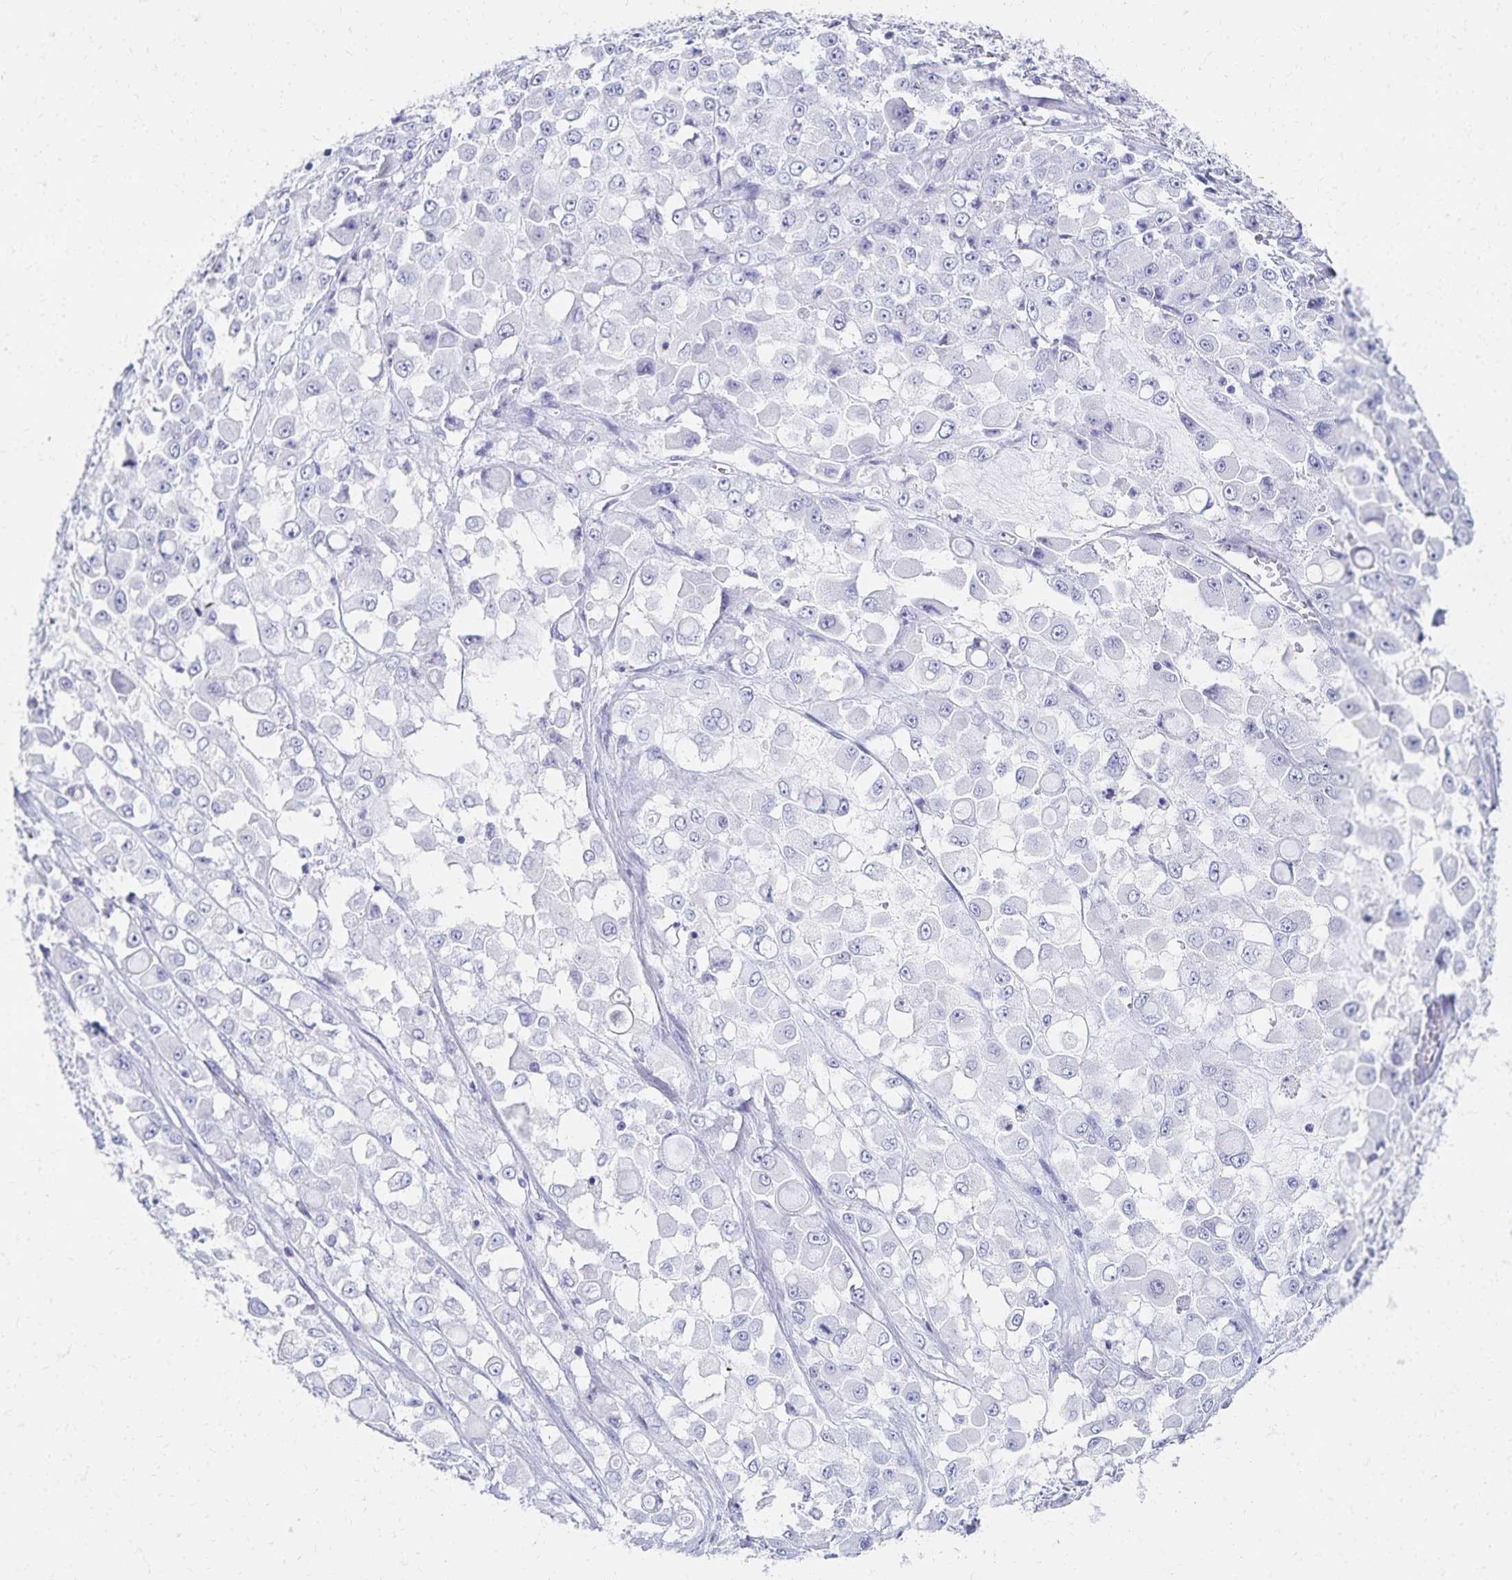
{"staining": {"intensity": "negative", "quantity": "none", "location": "none"}, "tissue": "stomach cancer", "cell_type": "Tumor cells", "image_type": "cancer", "snomed": [{"axis": "morphology", "description": "Adenocarcinoma, NOS"}, {"axis": "topography", "description": "Stomach"}], "caption": "Tumor cells show no significant expression in stomach cancer.", "gene": "C2orf50", "patient": {"sex": "female", "age": 76}}